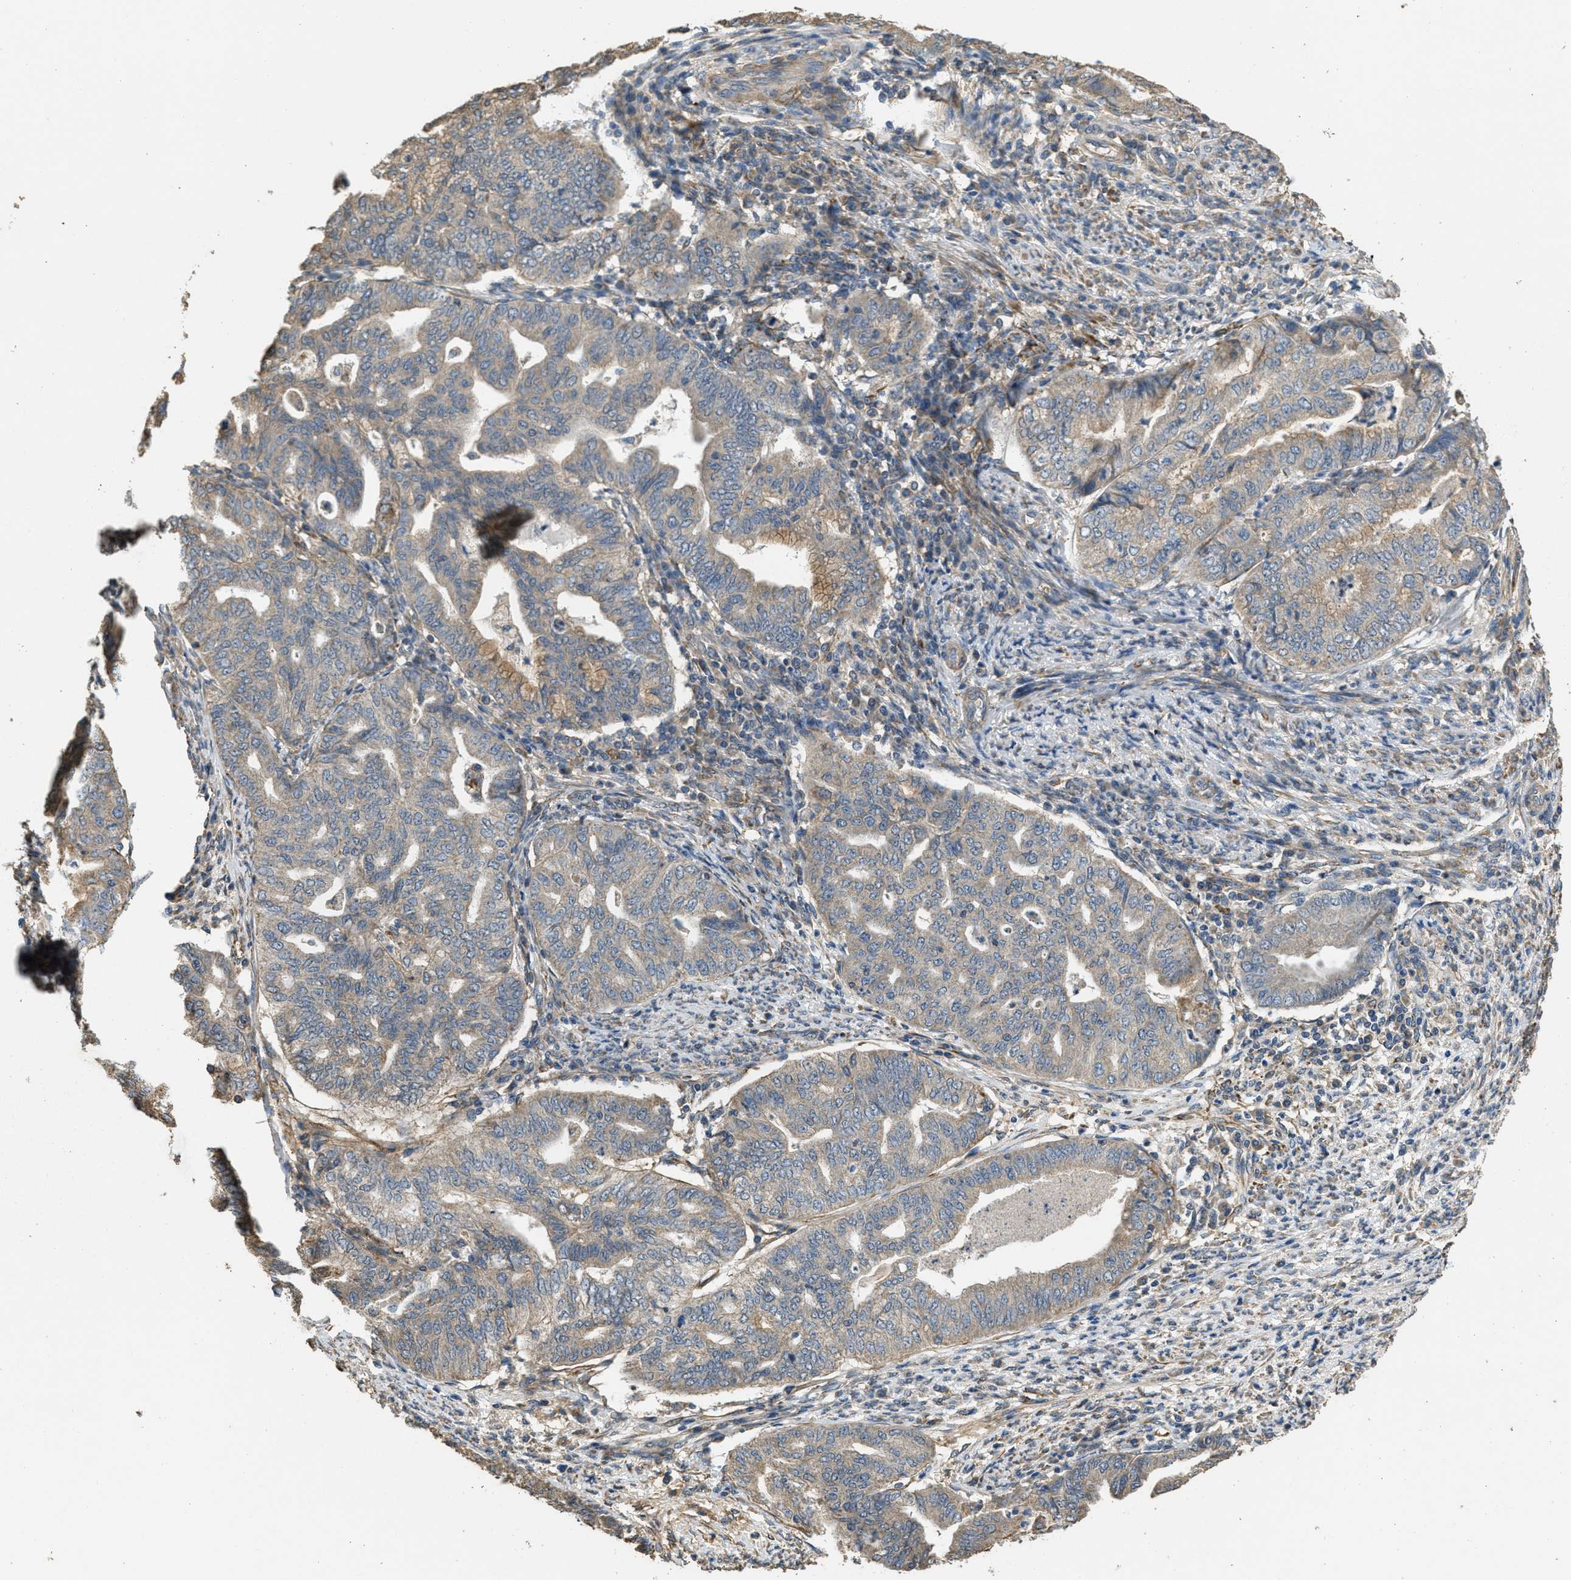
{"staining": {"intensity": "weak", "quantity": "25%-75%", "location": "cytoplasmic/membranous"}, "tissue": "endometrial cancer", "cell_type": "Tumor cells", "image_type": "cancer", "snomed": [{"axis": "morphology", "description": "Adenocarcinoma, NOS"}, {"axis": "topography", "description": "Endometrium"}], "caption": "Endometrial cancer stained for a protein shows weak cytoplasmic/membranous positivity in tumor cells.", "gene": "THBS2", "patient": {"sex": "female", "age": 79}}